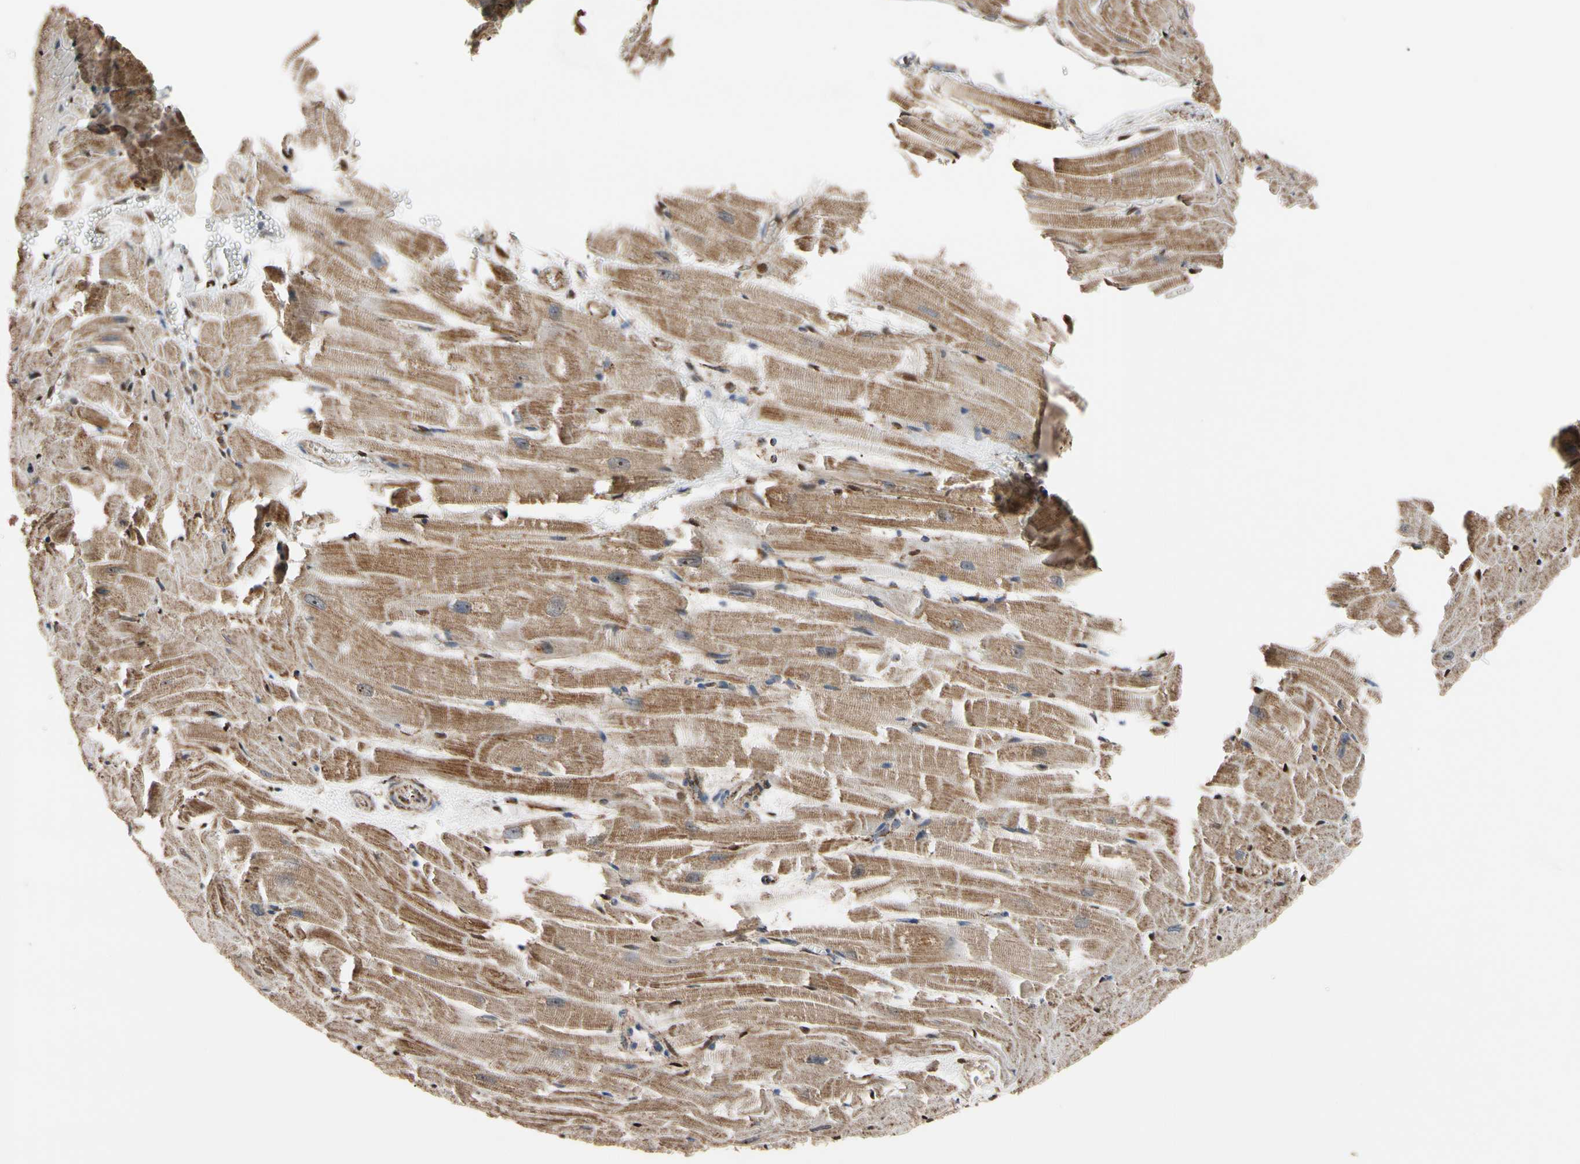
{"staining": {"intensity": "moderate", "quantity": "25%-75%", "location": "cytoplasmic/membranous"}, "tissue": "heart muscle", "cell_type": "Cardiomyocytes", "image_type": "normal", "snomed": [{"axis": "morphology", "description": "Normal tissue, NOS"}, {"axis": "topography", "description": "Heart"}], "caption": "A brown stain shows moderate cytoplasmic/membranous staining of a protein in cardiomyocytes of normal heart muscle. The staining is performed using DAB brown chromogen to label protein expression. The nuclei are counter-stained blue using hematoxylin.", "gene": "FAM110B", "patient": {"sex": "female", "age": 19}}